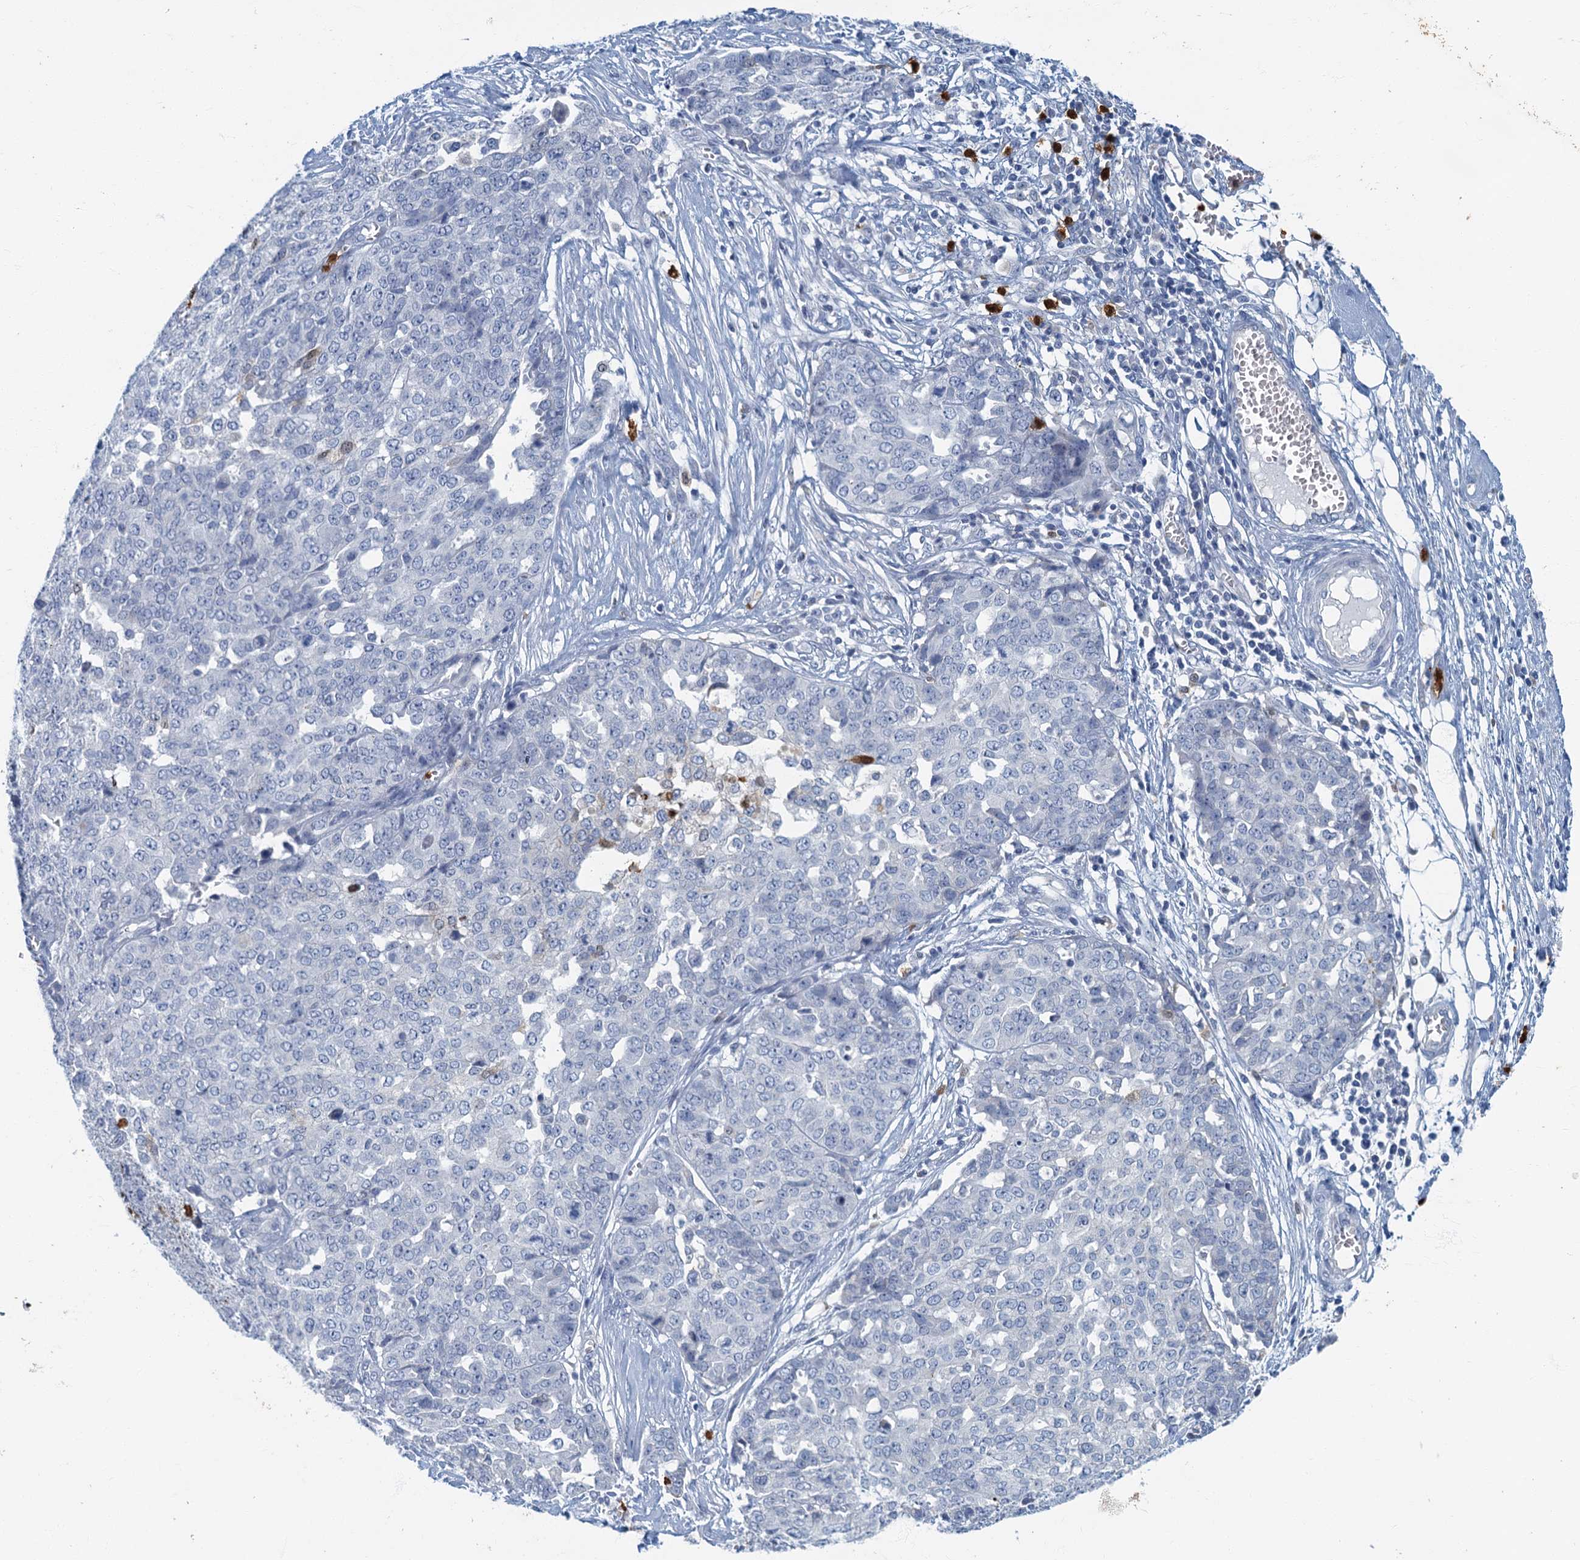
{"staining": {"intensity": "negative", "quantity": "none", "location": "none"}, "tissue": "ovarian cancer", "cell_type": "Tumor cells", "image_type": "cancer", "snomed": [{"axis": "morphology", "description": "Cystadenocarcinoma, serous, NOS"}, {"axis": "topography", "description": "Soft tissue"}, {"axis": "topography", "description": "Ovary"}], "caption": "Immunohistochemistry (IHC) of human serous cystadenocarcinoma (ovarian) displays no staining in tumor cells.", "gene": "ANKDD1A", "patient": {"sex": "female", "age": 57}}